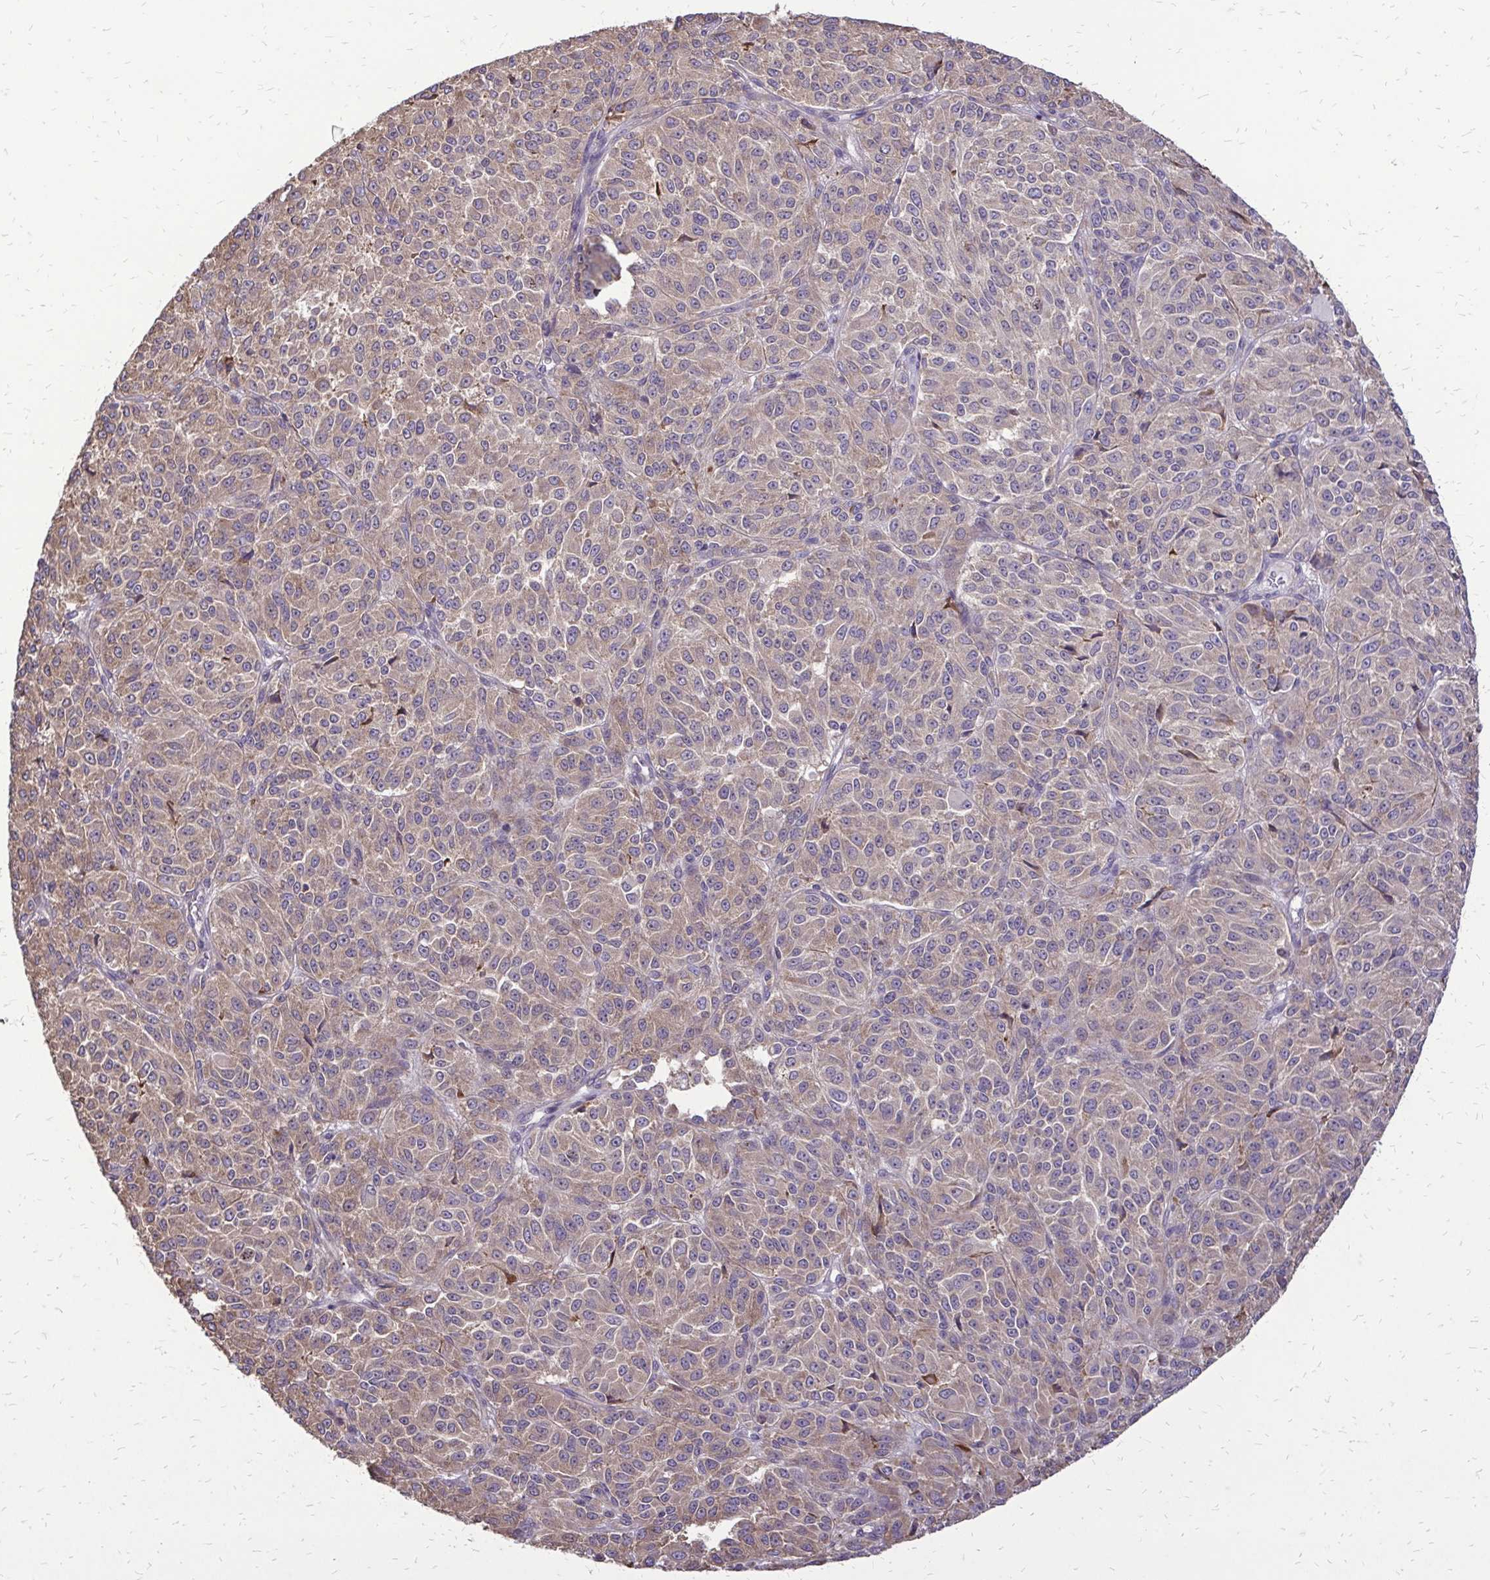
{"staining": {"intensity": "weak", "quantity": ">75%", "location": "cytoplasmic/membranous"}, "tissue": "melanoma", "cell_type": "Tumor cells", "image_type": "cancer", "snomed": [{"axis": "morphology", "description": "Malignant melanoma, Metastatic site"}, {"axis": "topography", "description": "Brain"}], "caption": "Malignant melanoma (metastatic site) tissue reveals weak cytoplasmic/membranous positivity in about >75% of tumor cells, visualized by immunohistochemistry.", "gene": "RPS3", "patient": {"sex": "female", "age": 56}}